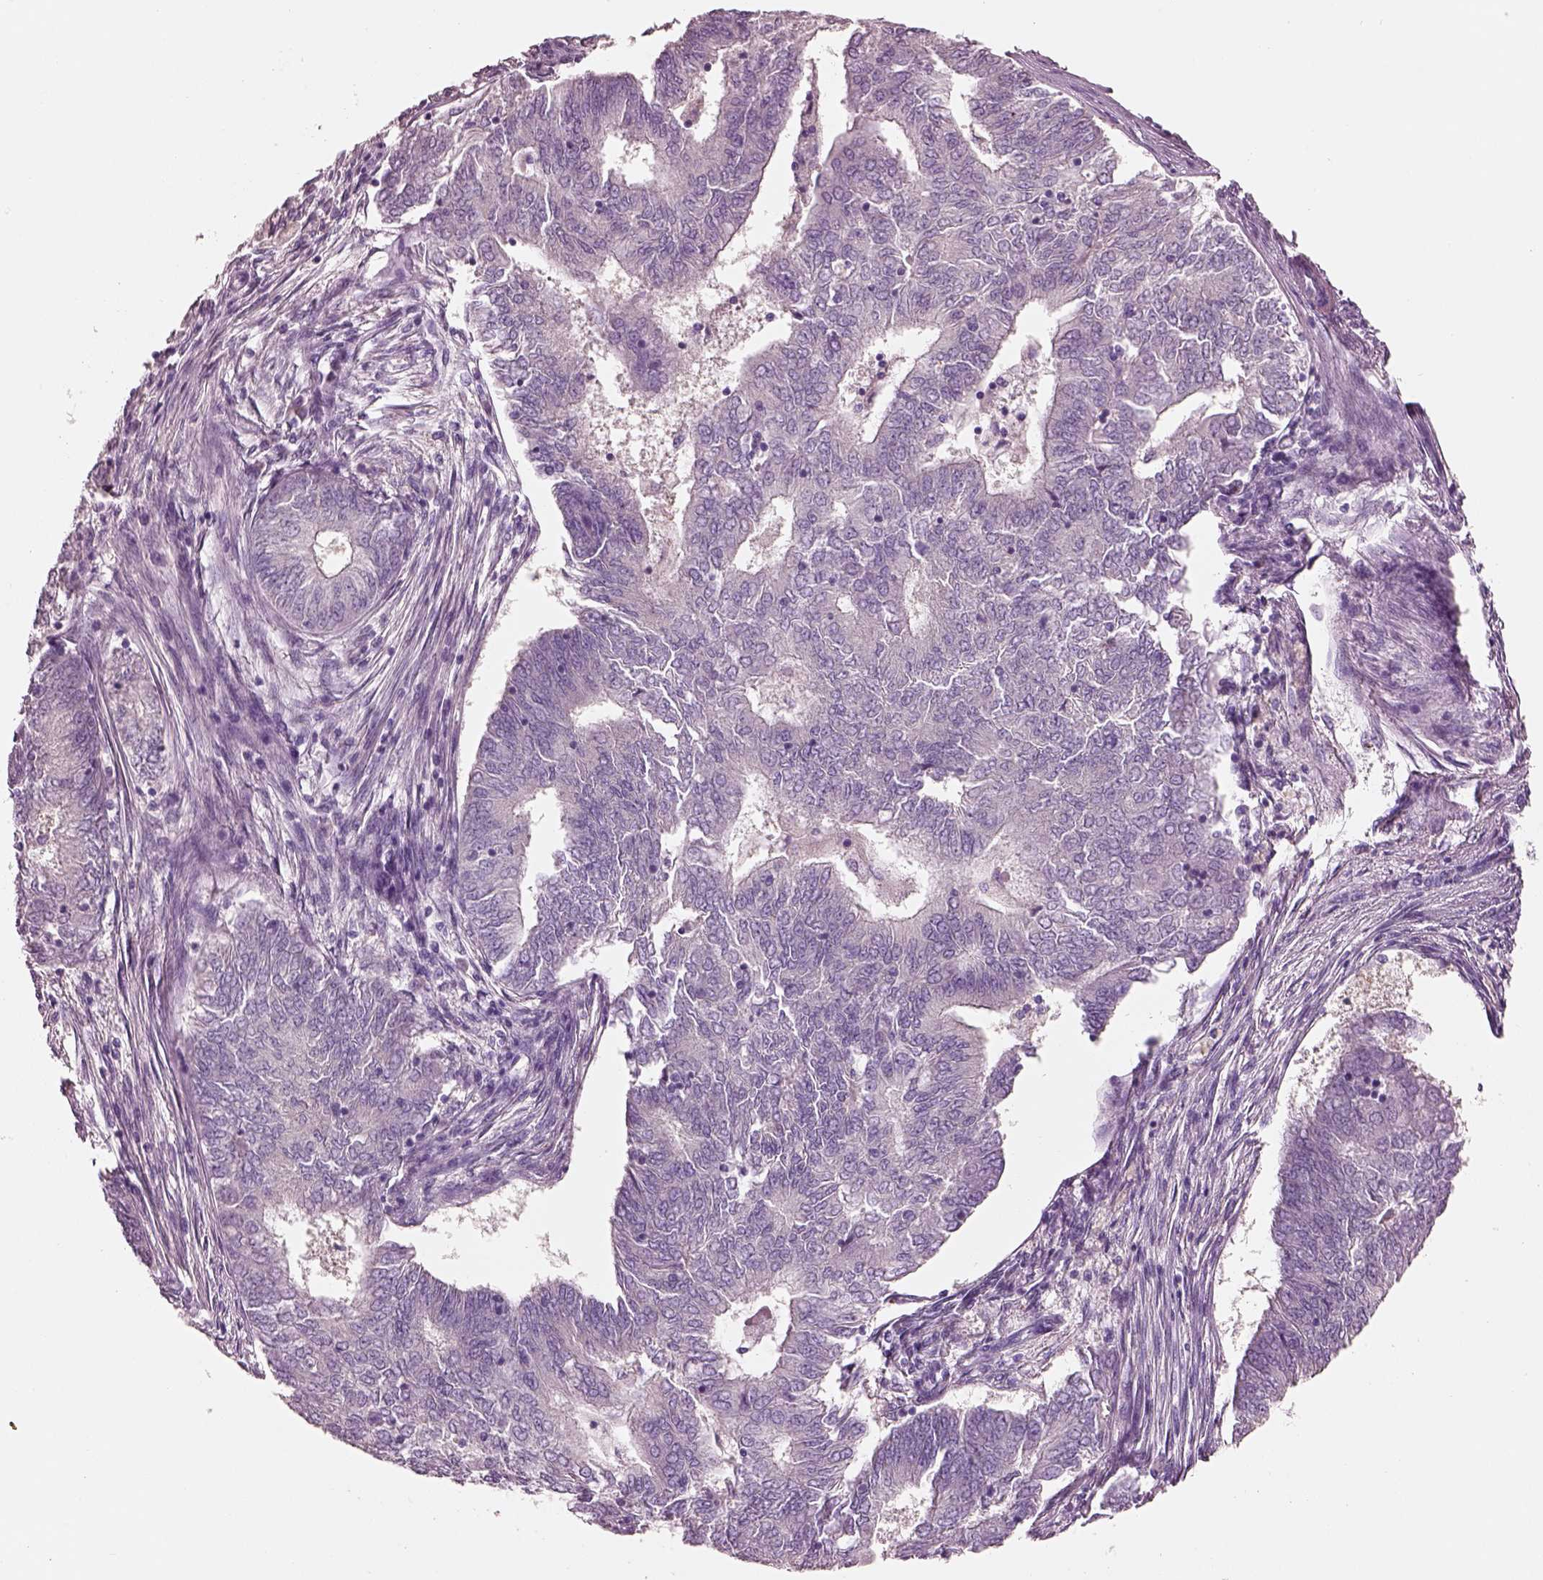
{"staining": {"intensity": "negative", "quantity": "none", "location": "none"}, "tissue": "endometrial cancer", "cell_type": "Tumor cells", "image_type": "cancer", "snomed": [{"axis": "morphology", "description": "Adenocarcinoma, NOS"}, {"axis": "topography", "description": "Endometrium"}], "caption": "A high-resolution photomicrograph shows IHC staining of endometrial cancer (adenocarcinoma), which displays no significant positivity in tumor cells.", "gene": "ELSPBP1", "patient": {"sex": "female", "age": 62}}